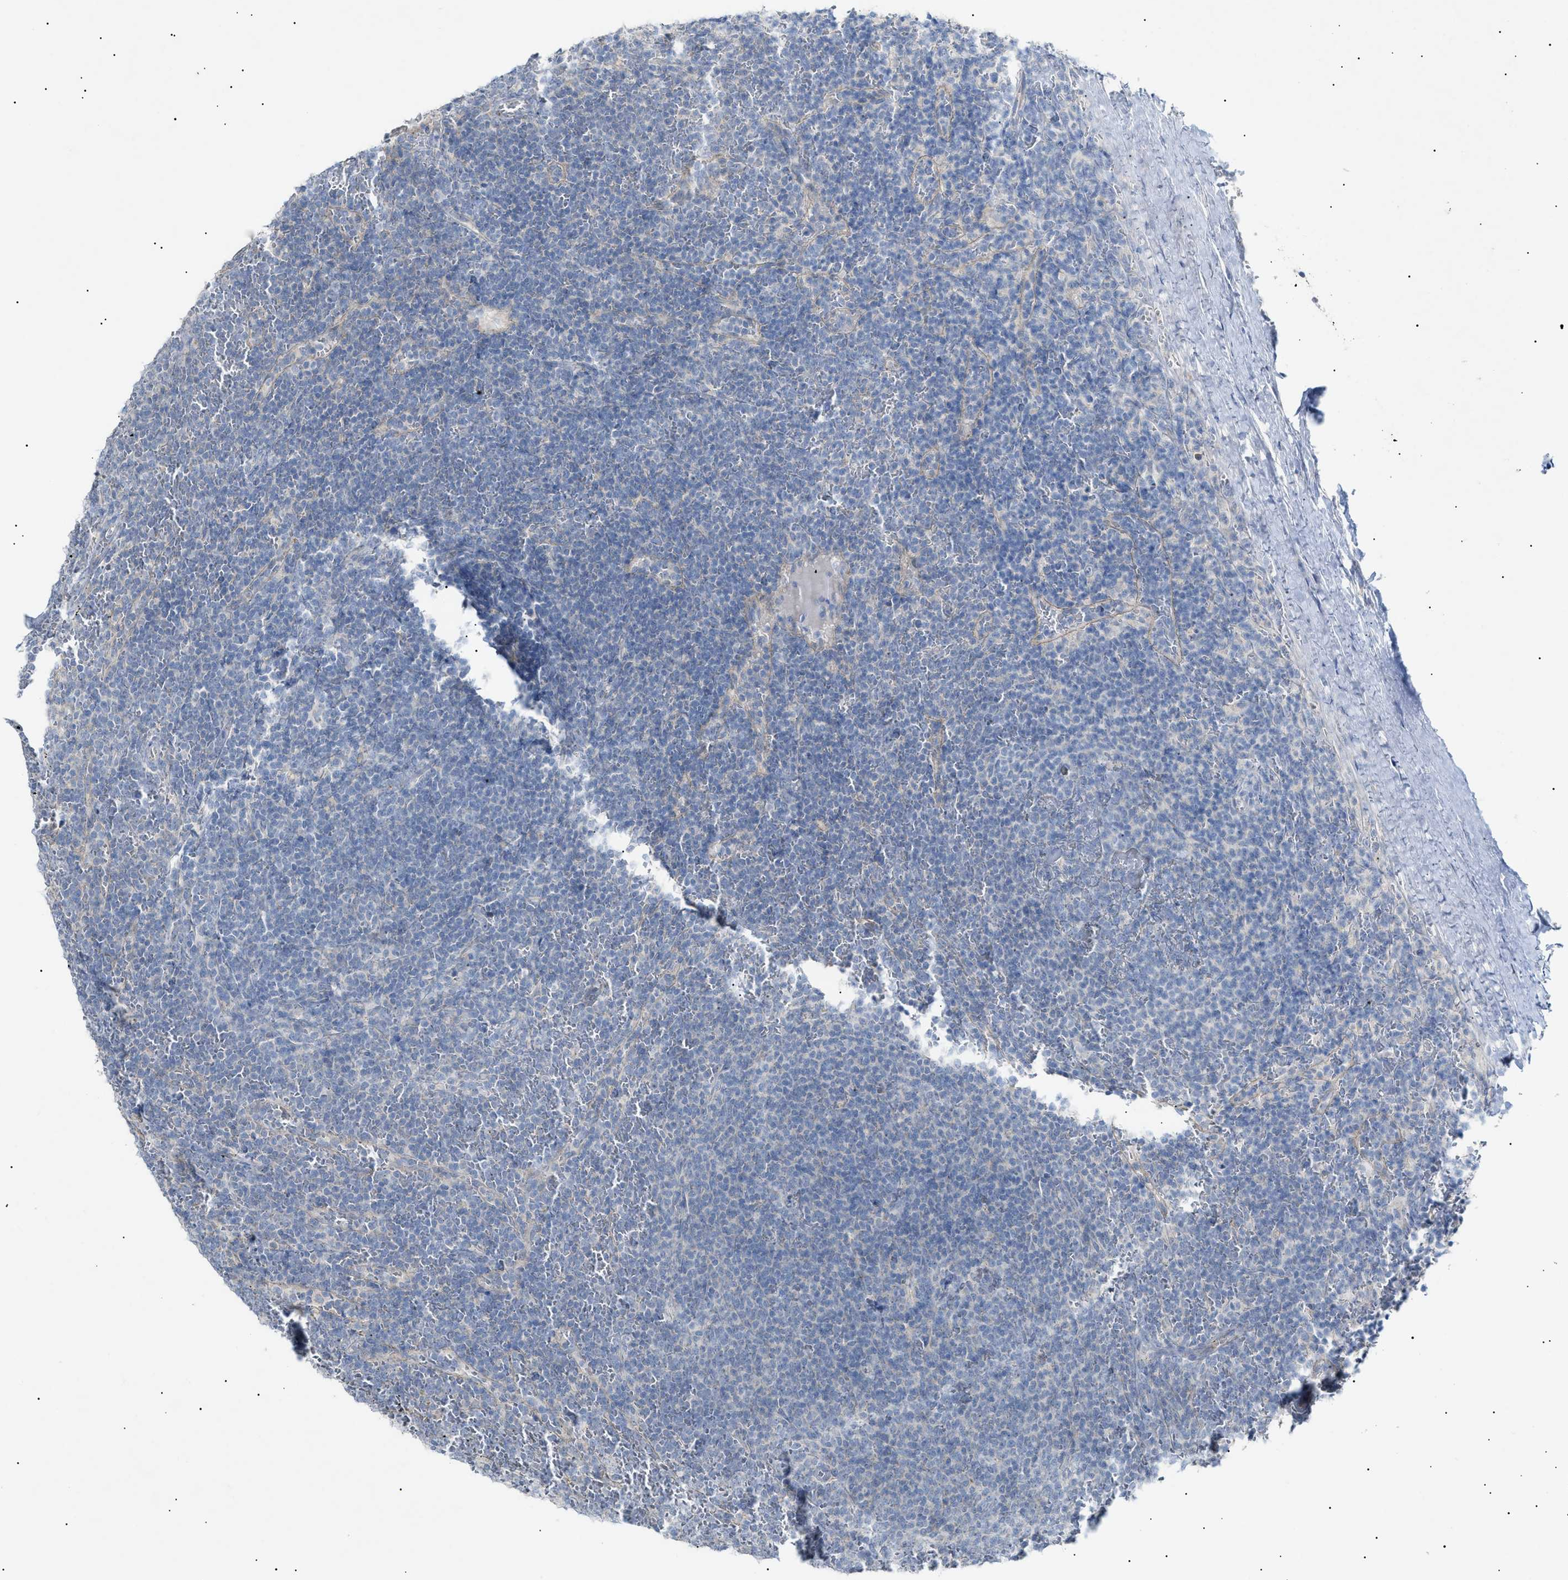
{"staining": {"intensity": "negative", "quantity": "none", "location": "none"}, "tissue": "lymphoma", "cell_type": "Tumor cells", "image_type": "cancer", "snomed": [{"axis": "morphology", "description": "Malignant lymphoma, non-Hodgkin's type, Low grade"}, {"axis": "topography", "description": "Spleen"}], "caption": "Photomicrograph shows no significant protein expression in tumor cells of malignant lymphoma, non-Hodgkin's type (low-grade).", "gene": "SLC25A31", "patient": {"sex": "female", "age": 50}}